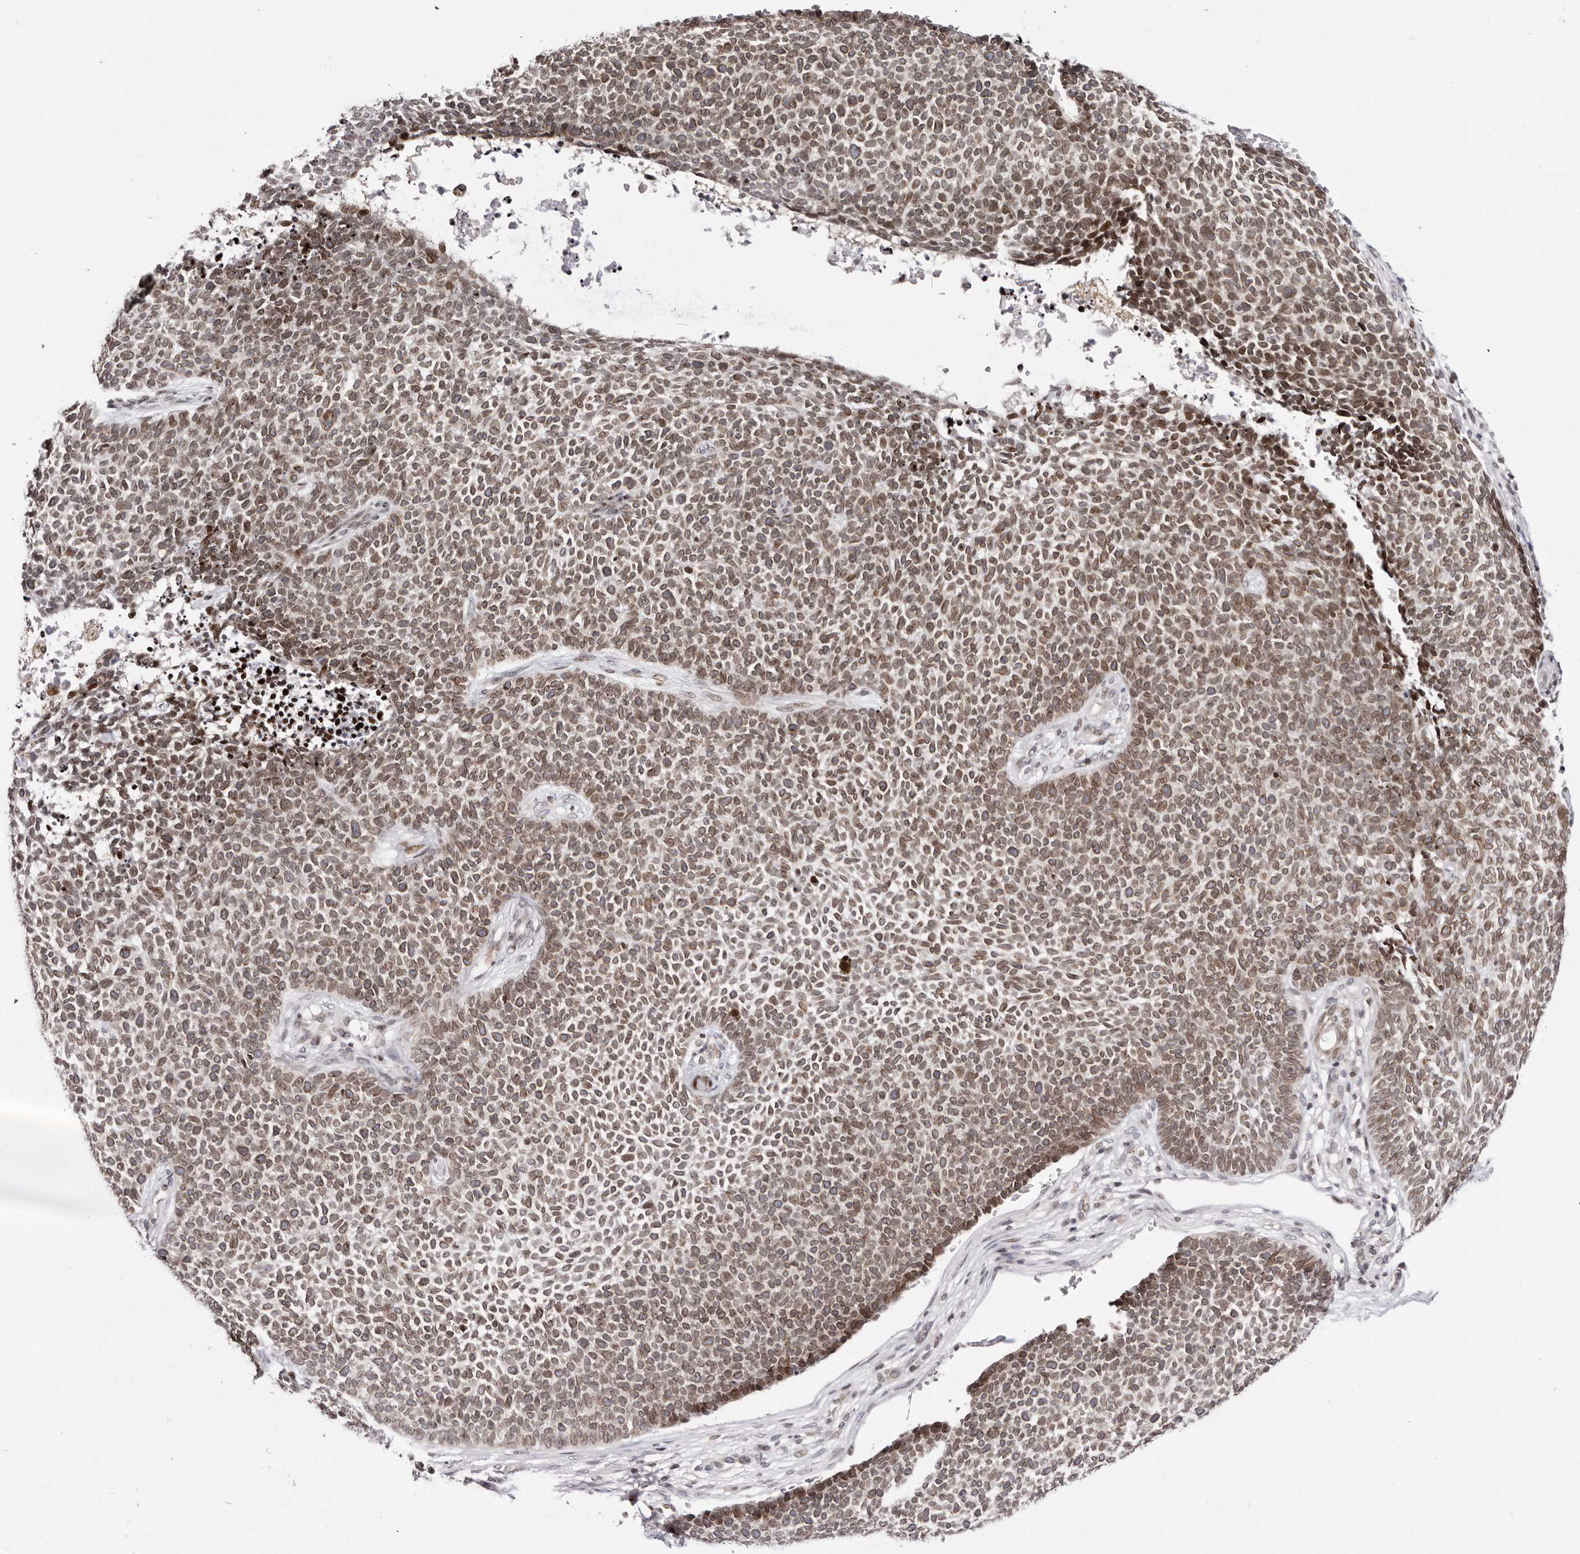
{"staining": {"intensity": "moderate", "quantity": ">75%", "location": "nuclear"}, "tissue": "skin cancer", "cell_type": "Tumor cells", "image_type": "cancer", "snomed": [{"axis": "morphology", "description": "Basal cell carcinoma"}, {"axis": "topography", "description": "Skin"}], "caption": "DAB (3,3'-diaminobenzidine) immunohistochemical staining of skin cancer demonstrates moderate nuclear protein expression in approximately >75% of tumor cells.", "gene": "NUP153", "patient": {"sex": "female", "age": 84}}